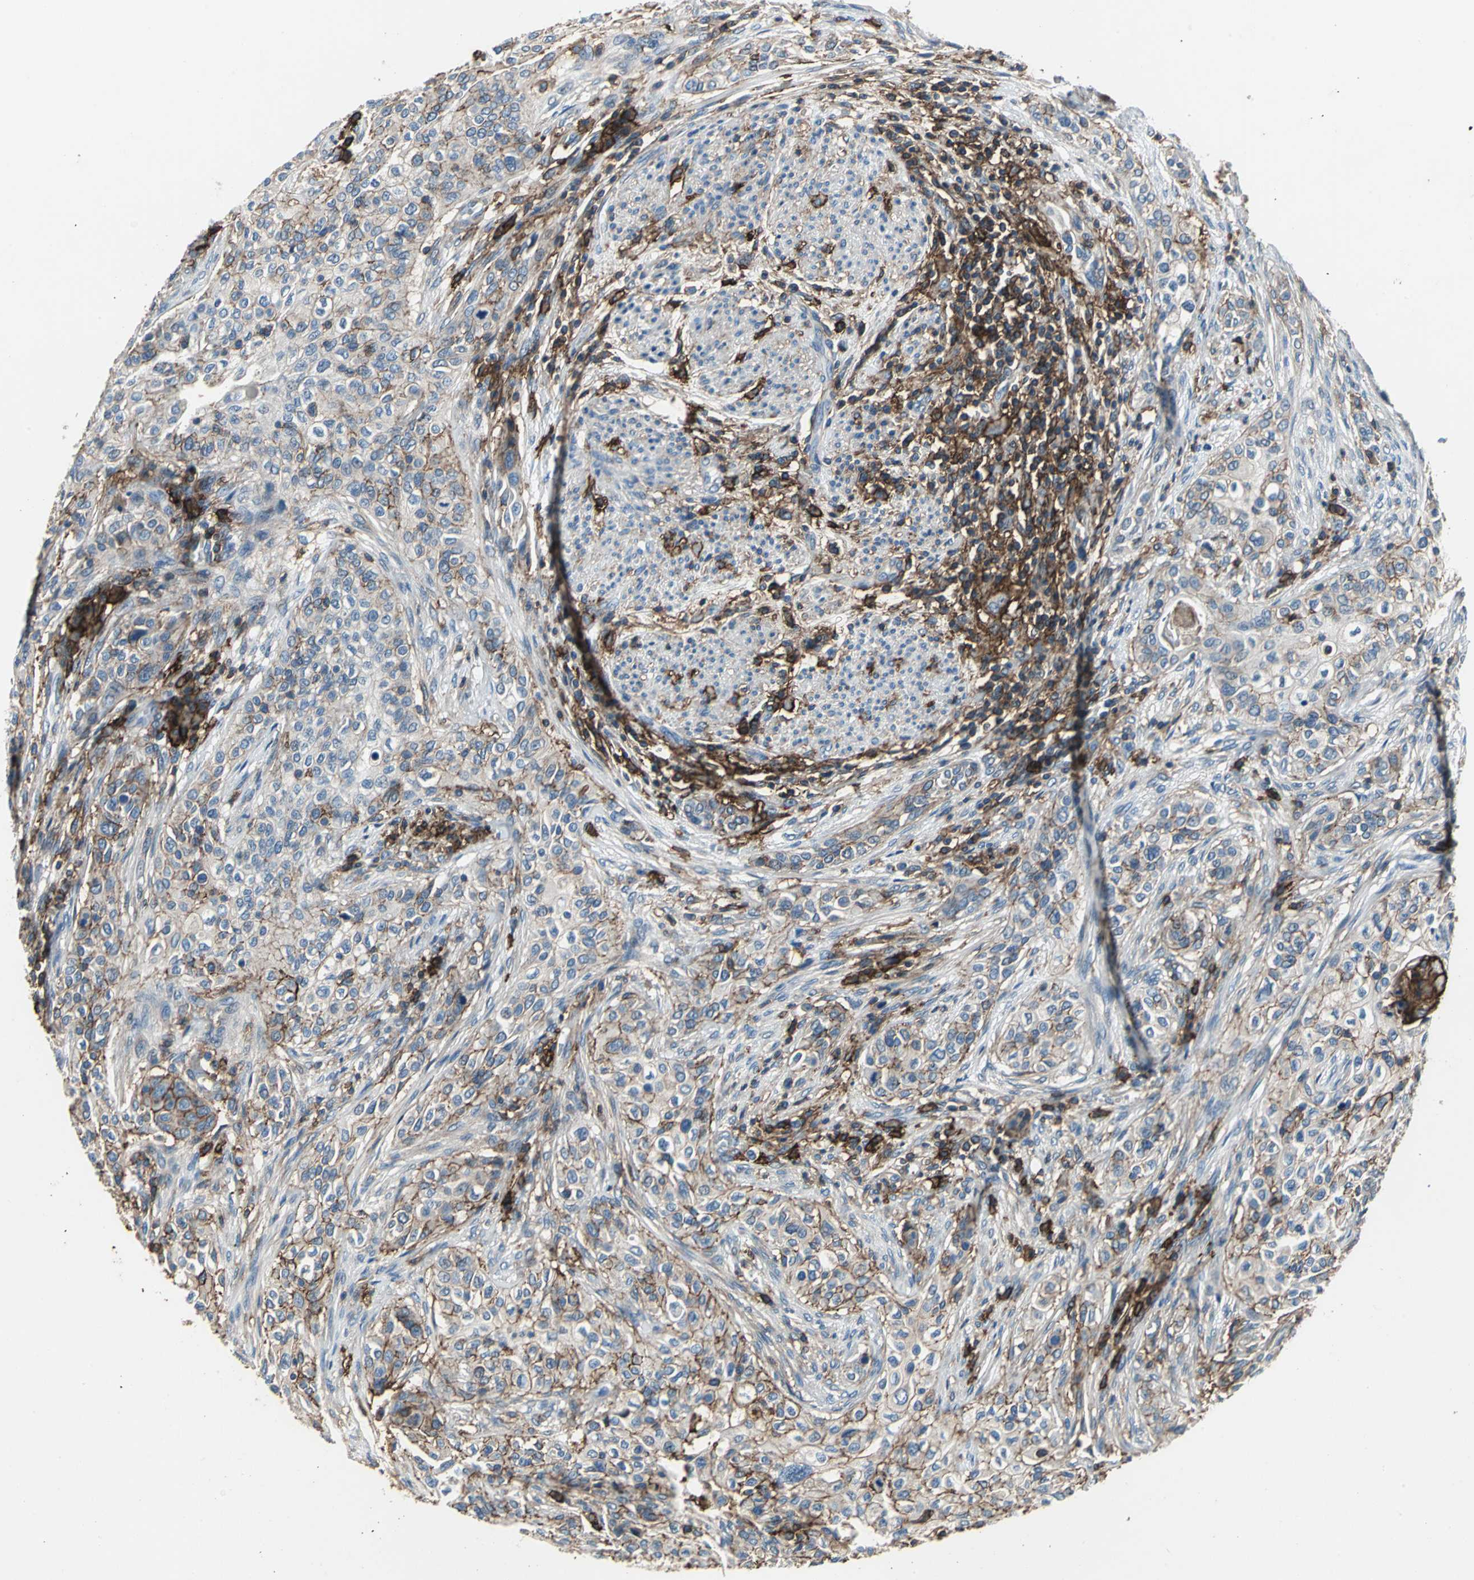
{"staining": {"intensity": "weak", "quantity": "25%-75%", "location": "cytoplasmic/membranous"}, "tissue": "urothelial cancer", "cell_type": "Tumor cells", "image_type": "cancer", "snomed": [{"axis": "morphology", "description": "Urothelial carcinoma, High grade"}, {"axis": "topography", "description": "Urinary bladder"}], "caption": "DAB immunohistochemical staining of human urothelial cancer shows weak cytoplasmic/membranous protein expression in about 25%-75% of tumor cells.", "gene": "CD44", "patient": {"sex": "male", "age": 74}}